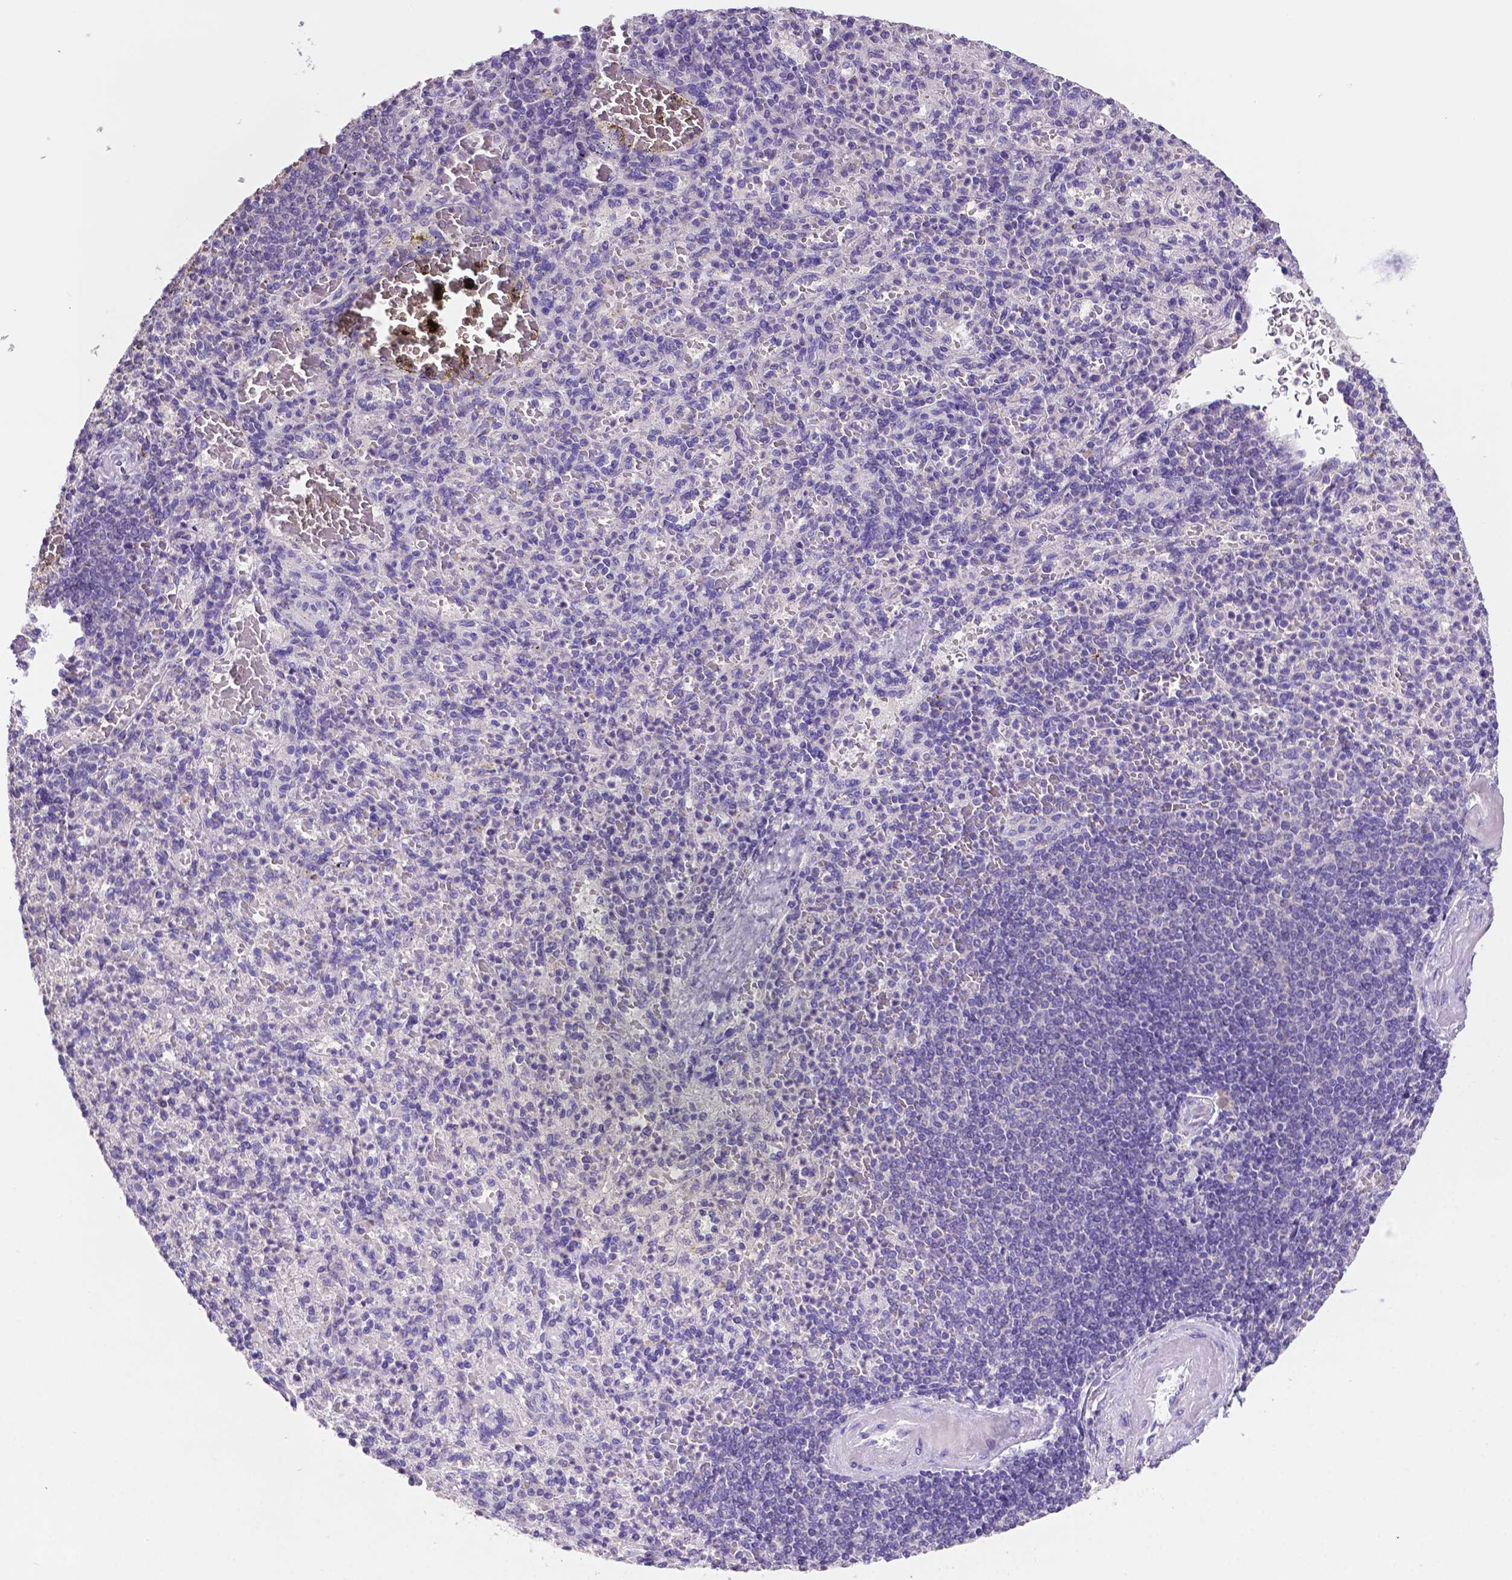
{"staining": {"intensity": "negative", "quantity": "none", "location": "none"}, "tissue": "spleen", "cell_type": "Cells in red pulp", "image_type": "normal", "snomed": [{"axis": "morphology", "description": "Normal tissue, NOS"}, {"axis": "topography", "description": "Spleen"}], "caption": "IHC histopathology image of normal human spleen stained for a protein (brown), which shows no staining in cells in red pulp.", "gene": "PRPS2", "patient": {"sex": "female", "age": 74}}